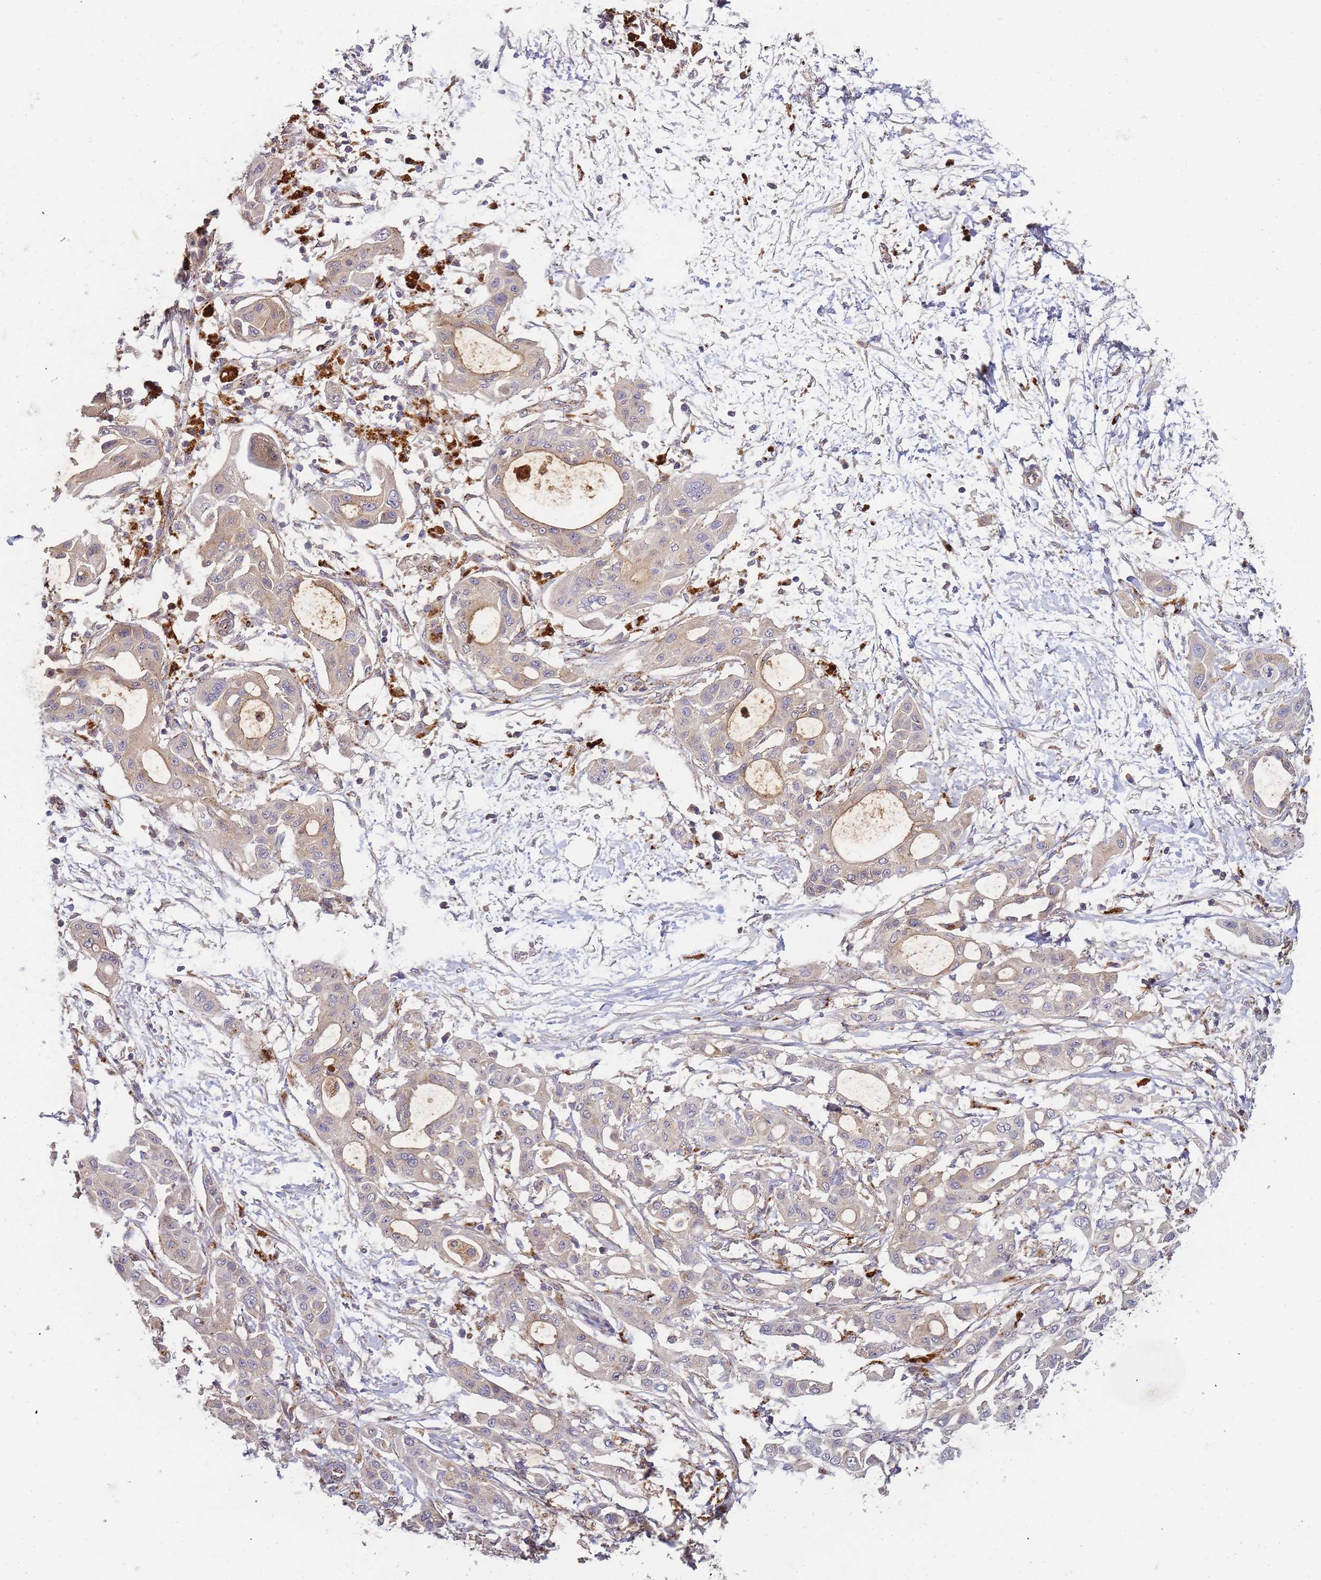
{"staining": {"intensity": "moderate", "quantity": ">75%", "location": "cytoplasmic/membranous"}, "tissue": "pancreatic cancer", "cell_type": "Tumor cells", "image_type": "cancer", "snomed": [{"axis": "morphology", "description": "Adenocarcinoma, NOS"}, {"axis": "topography", "description": "Pancreas"}], "caption": "Brown immunohistochemical staining in adenocarcinoma (pancreatic) exhibits moderate cytoplasmic/membranous staining in approximately >75% of tumor cells.", "gene": "ATG5", "patient": {"sex": "male", "age": 68}}